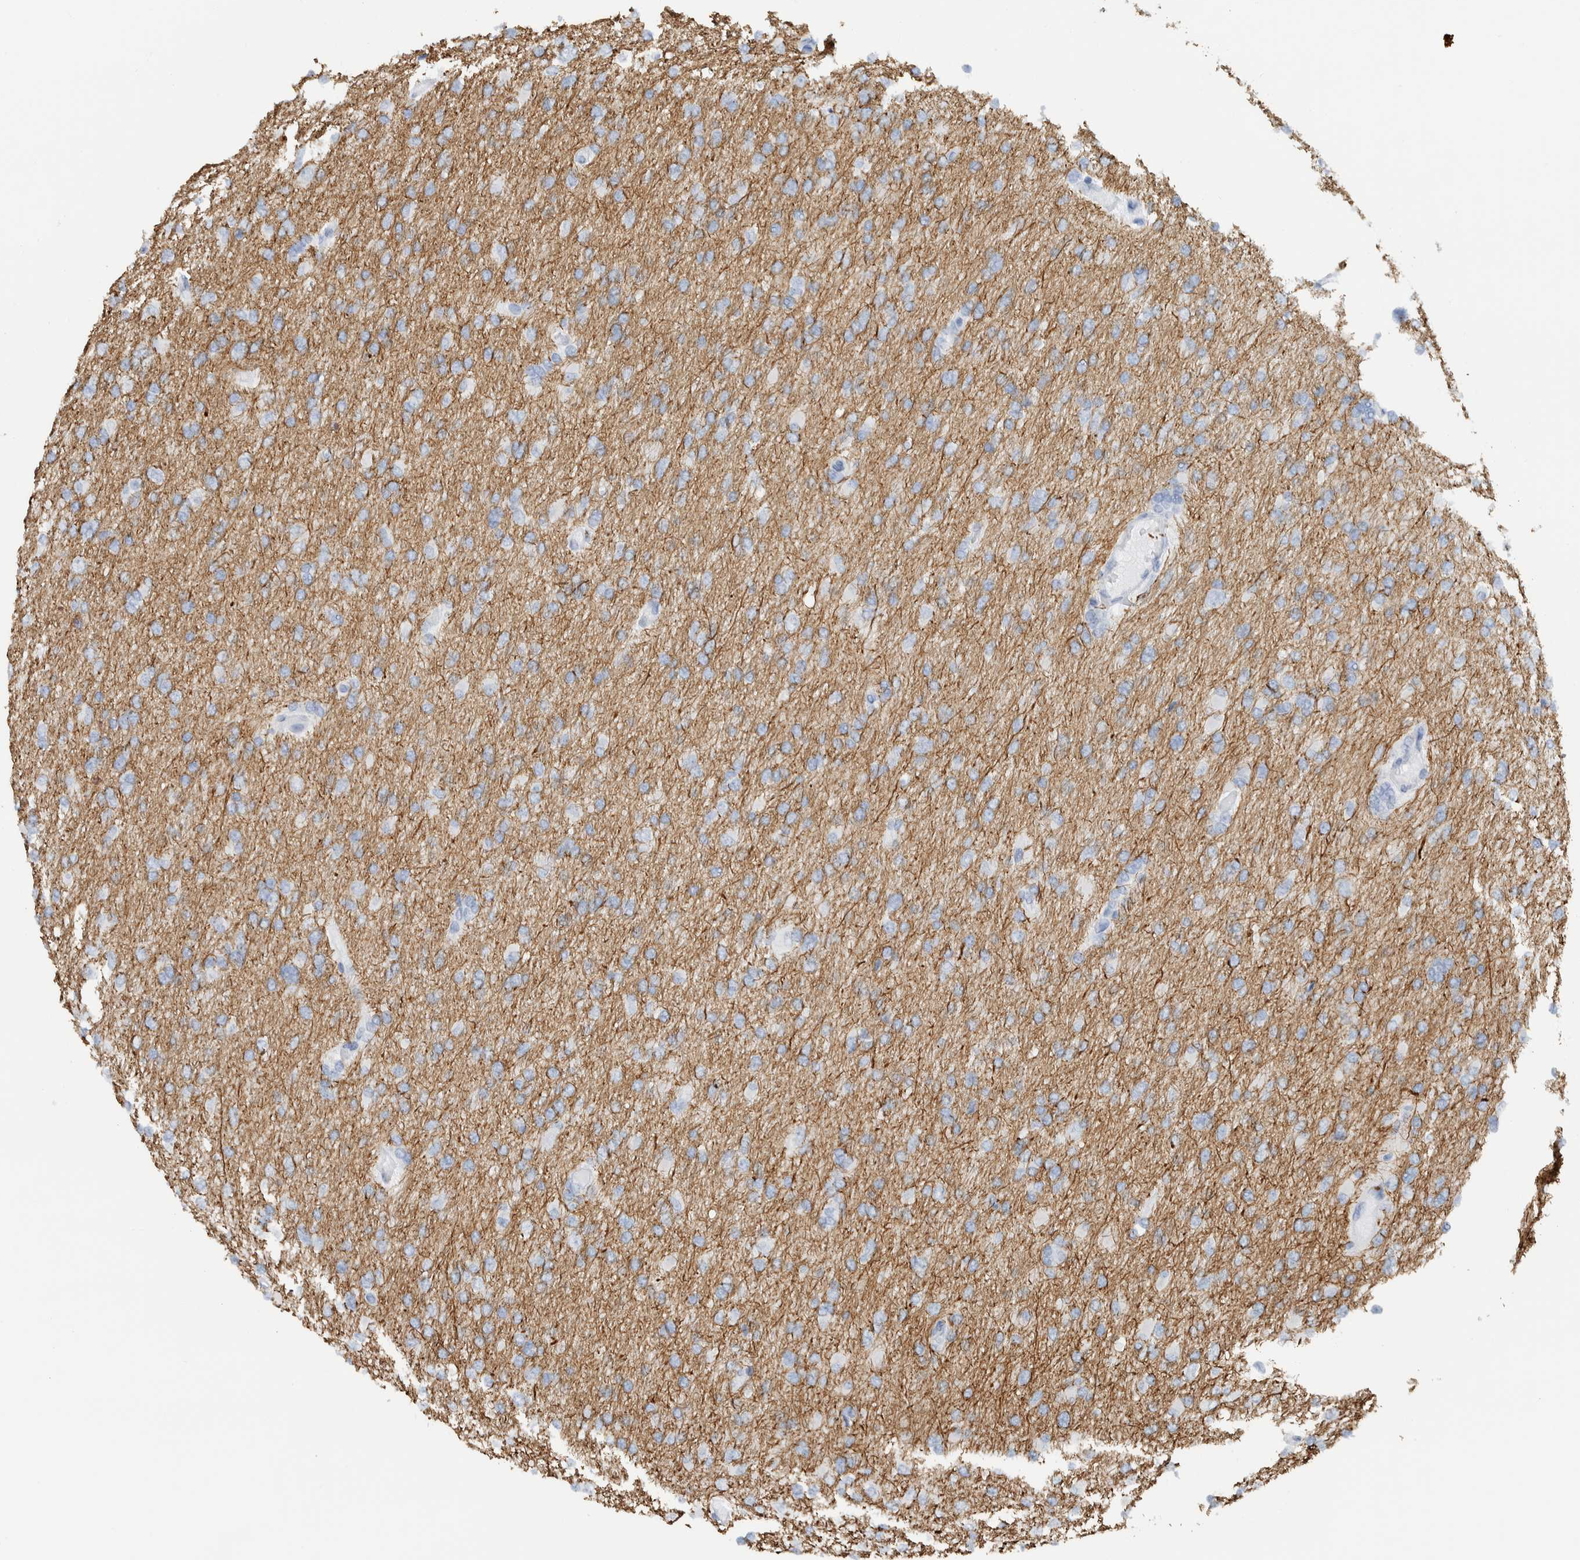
{"staining": {"intensity": "negative", "quantity": "none", "location": "none"}, "tissue": "glioma", "cell_type": "Tumor cells", "image_type": "cancer", "snomed": [{"axis": "morphology", "description": "Glioma, malignant, High grade"}, {"axis": "topography", "description": "Cerebral cortex"}], "caption": "Glioma was stained to show a protein in brown. There is no significant staining in tumor cells. (IHC, brightfield microscopy, high magnification).", "gene": "NEFM", "patient": {"sex": "female", "age": 36}}